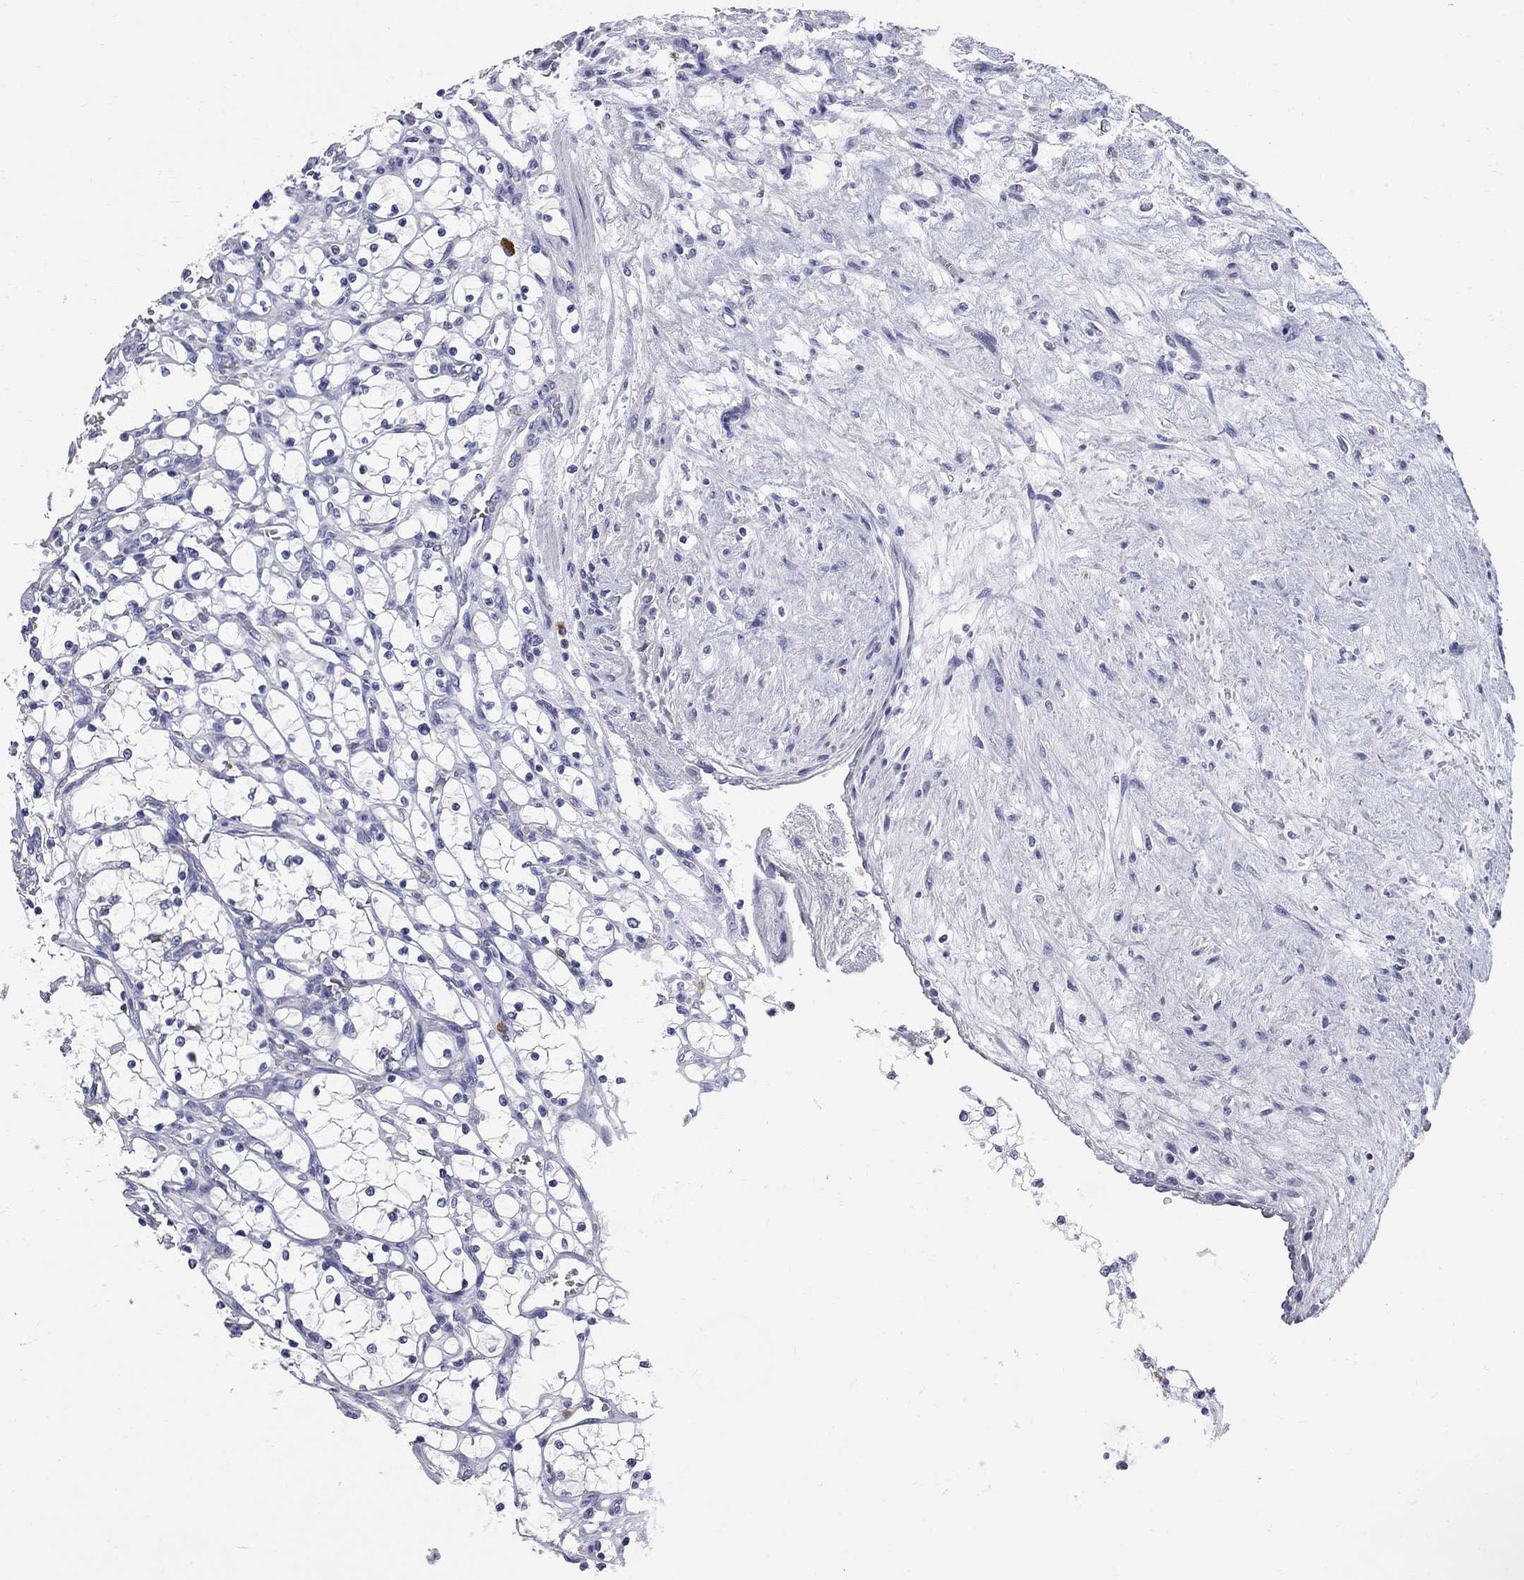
{"staining": {"intensity": "negative", "quantity": "none", "location": "none"}, "tissue": "renal cancer", "cell_type": "Tumor cells", "image_type": "cancer", "snomed": [{"axis": "morphology", "description": "Adenocarcinoma, NOS"}, {"axis": "topography", "description": "Kidney"}], "caption": "High power microscopy image of an immunohistochemistry histopathology image of renal cancer (adenocarcinoma), revealing no significant staining in tumor cells.", "gene": "FAM221B", "patient": {"sex": "female", "age": 69}}